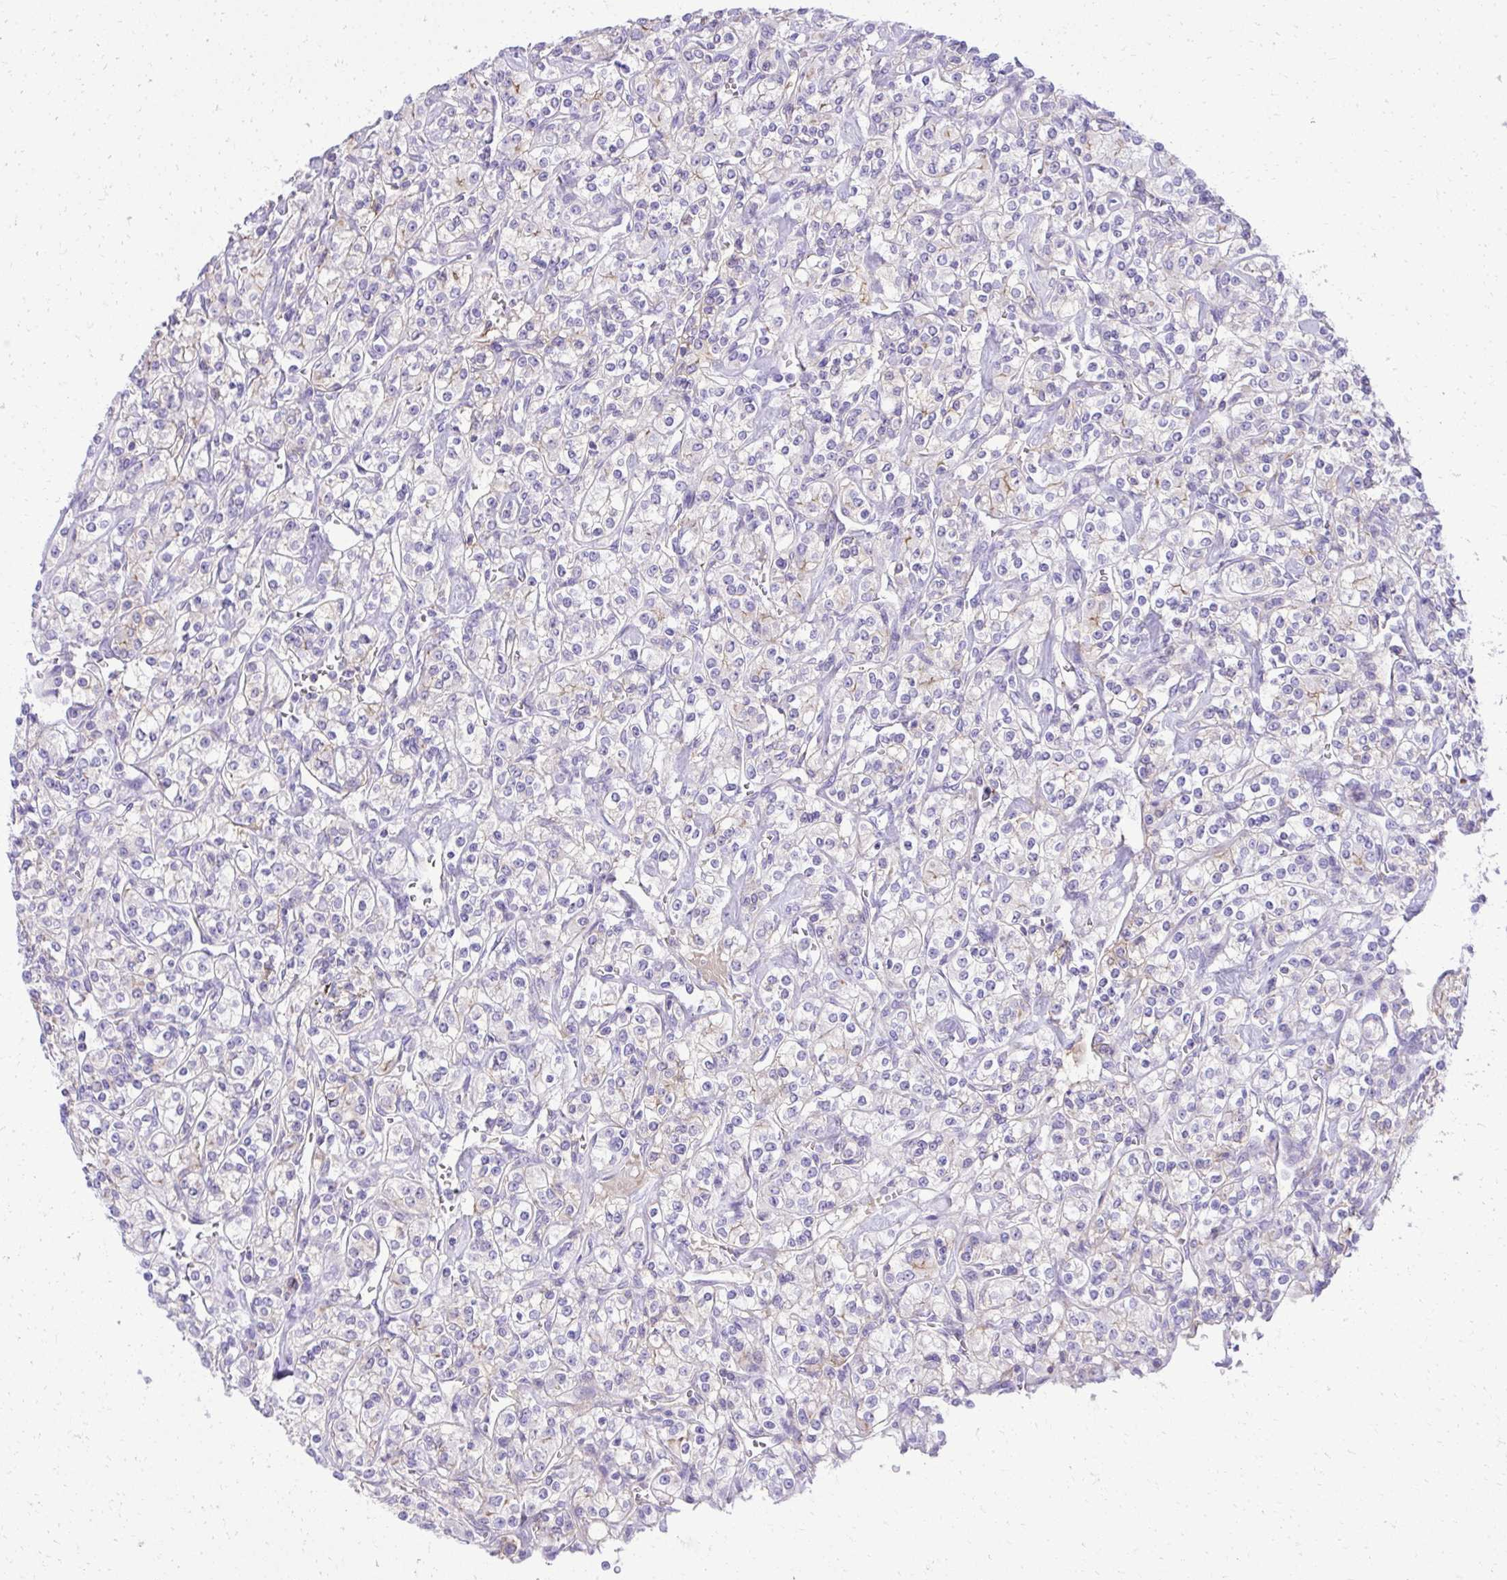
{"staining": {"intensity": "negative", "quantity": "none", "location": "none"}, "tissue": "renal cancer", "cell_type": "Tumor cells", "image_type": "cancer", "snomed": [{"axis": "morphology", "description": "Adenocarcinoma, NOS"}, {"axis": "topography", "description": "Kidney"}], "caption": "There is no significant positivity in tumor cells of renal cancer (adenocarcinoma).", "gene": "PITPNM3", "patient": {"sex": "male", "age": 77}}